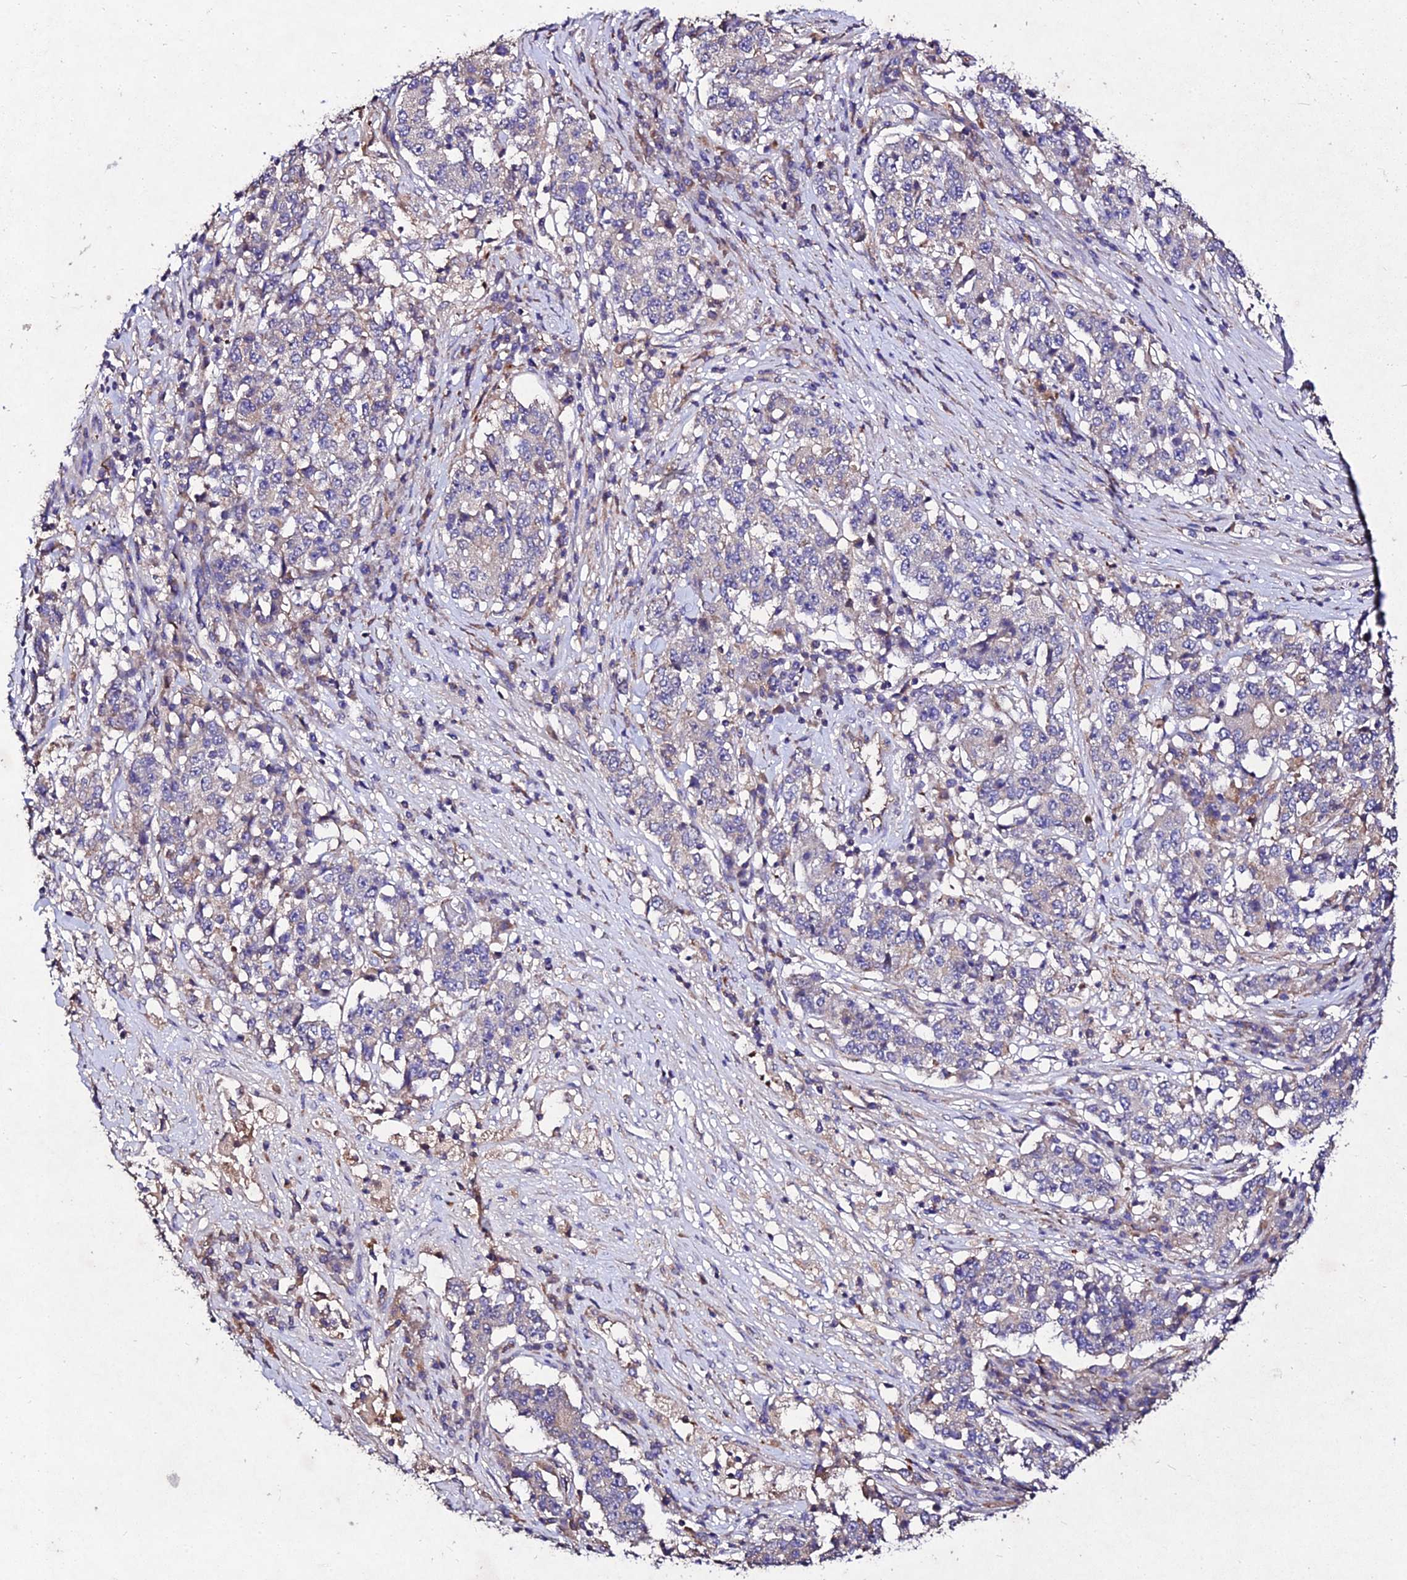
{"staining": {"intensity": "negative", "quantity": "none", "location": "none"}, "tissue": "stomach cancer", "cell_type": "Tumor cells", "image_type": "cancer", "snomed": [{"axis": "morphology", "description": "Adenocarcinoma, NOS"}, {"axis": "topography", "description": "Stomach"}], "caption": "The histopathology image shows no staining of tumor cells in stomach adenocarcinoma.", "gene": "AP3M2", "patient": {"sex": "male", "age": 59}}